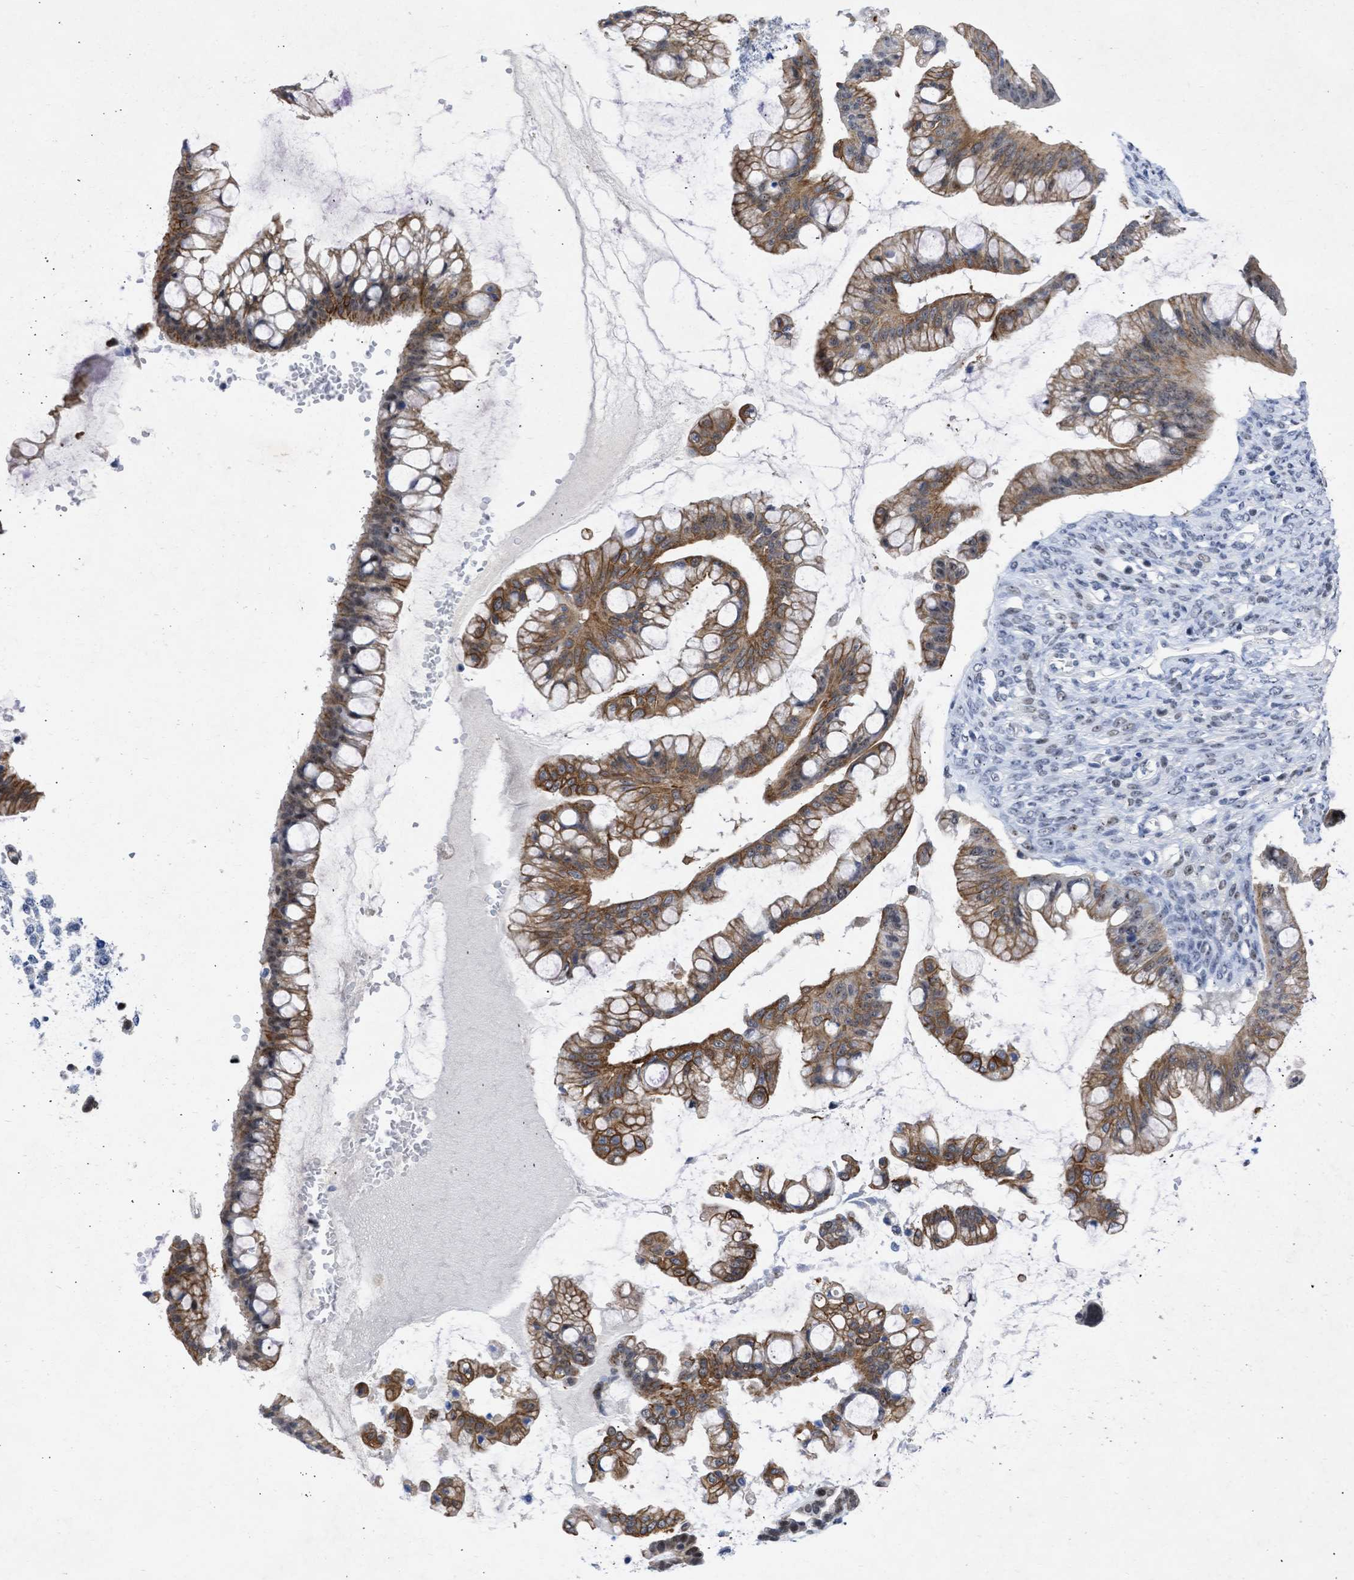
{"staining": {"intensity": "moderate", "quantity": ">75%", "location": "cytoplasmic/membranous"}, "tissue": "ovarian cancer", "cell_type": "Tumor cells", "image_type": "cancer", "snomed": [{"axis": "morphology", "description": "Cystadenocarcinoma, mucinous, NOS"}, {"axis": "topography", "description": "Ovary"}], "caption": "Tumor cells reveal medium levels of moderate cytoplasmic/membranous expression in about >75% of cells in mucinous cystadenocarcinoma (ovarian).", "gene": "DDX41", "patient": {"sex": "female", "age": 73}}